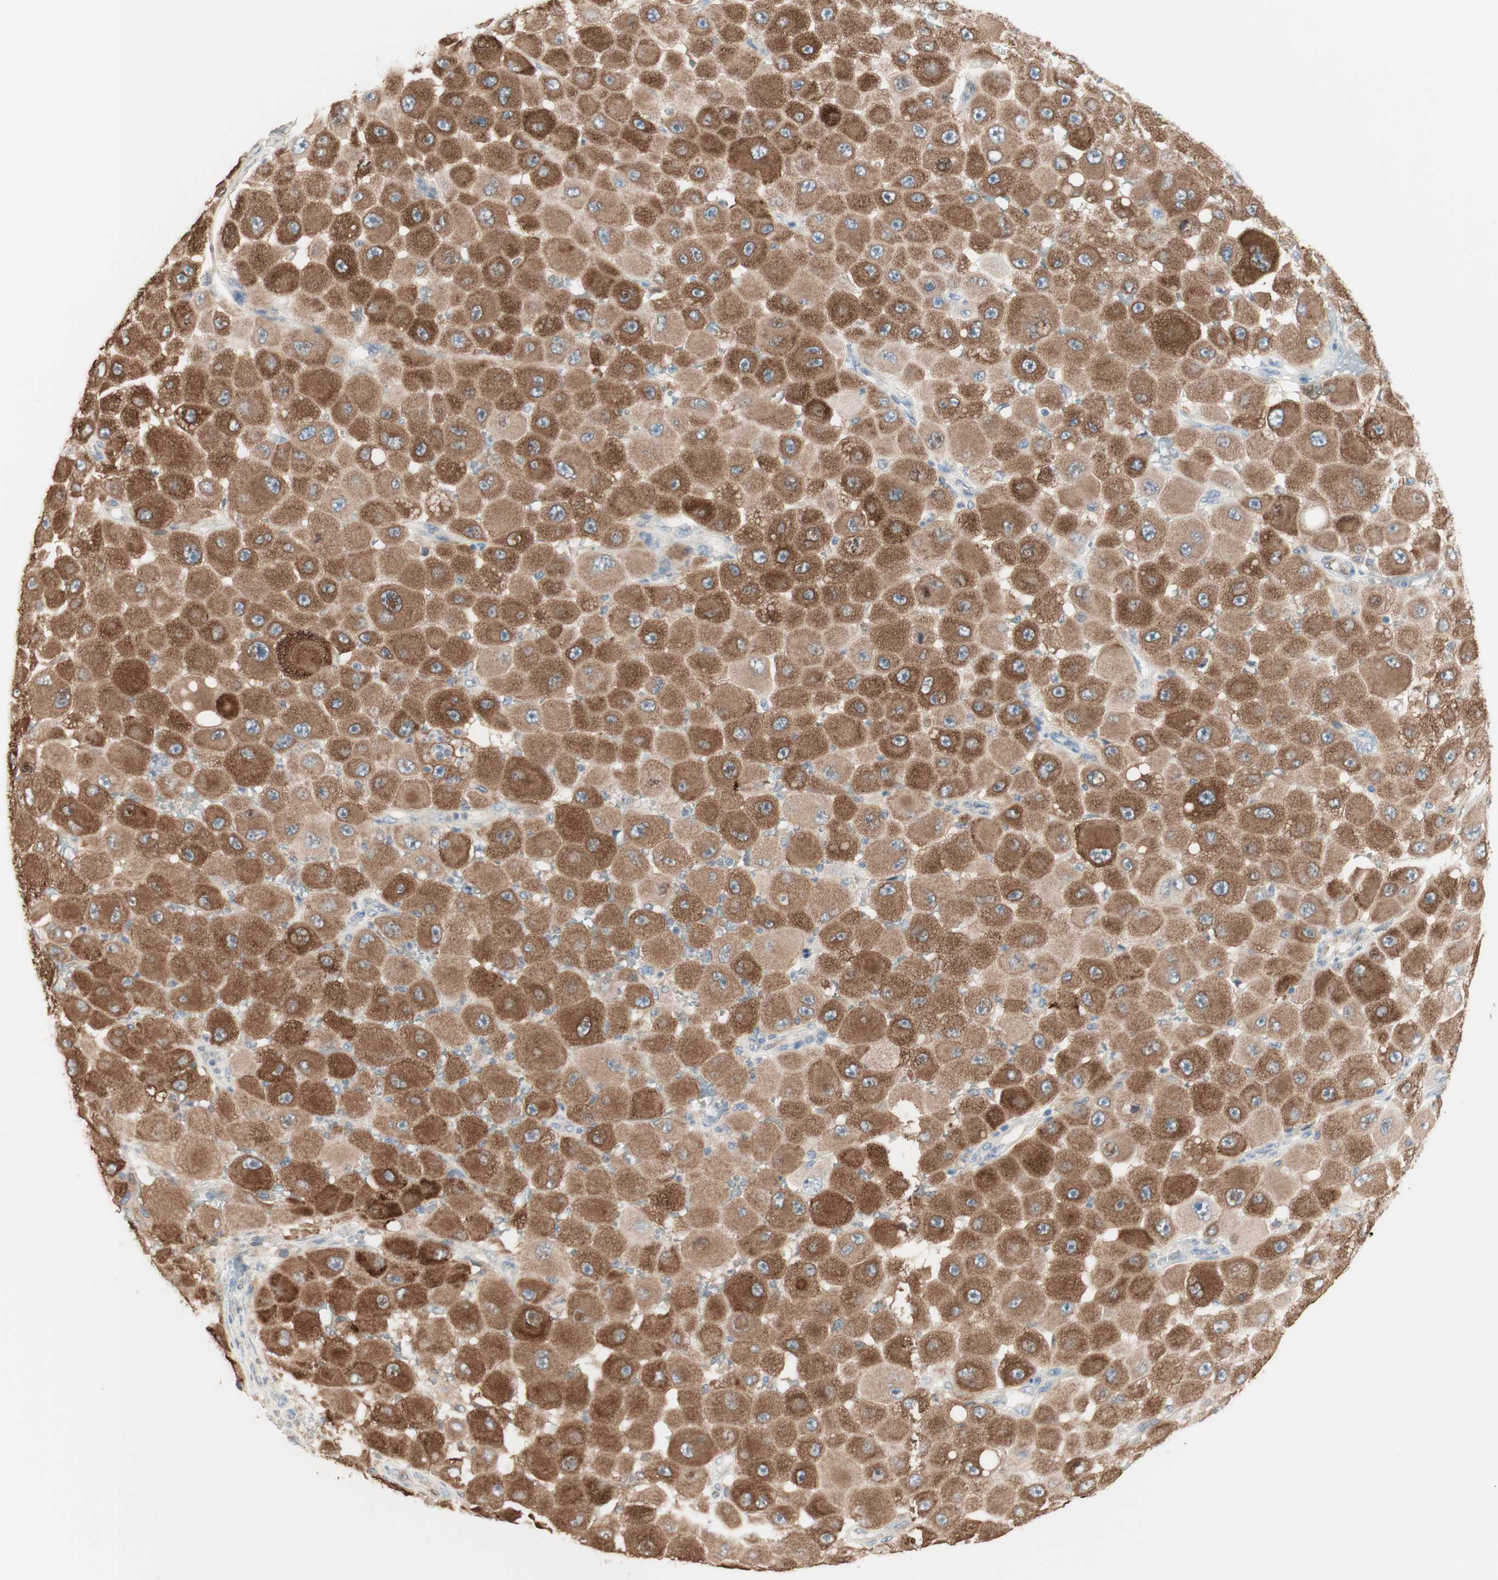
{"staining": {"intensity": "strong", "quantity": ">75%", "location": "cytoplasmic/membranous"}, "tissue": "melanoma", "cell_type": "Tumor cells", "image_type": "cancer", "snomed": [{"axis": "morphology", "description": "Malignant melanoma, NOS"}, {"axis": "topography", "description": "Skin"}], "caption": "Protein expression analysis of malignant melanoma reveals strong cytoplasmic/membranous staining in about >75% of tumor cells.", "gene": "COMT", "patient": {"sex": "female", "age": 81}}